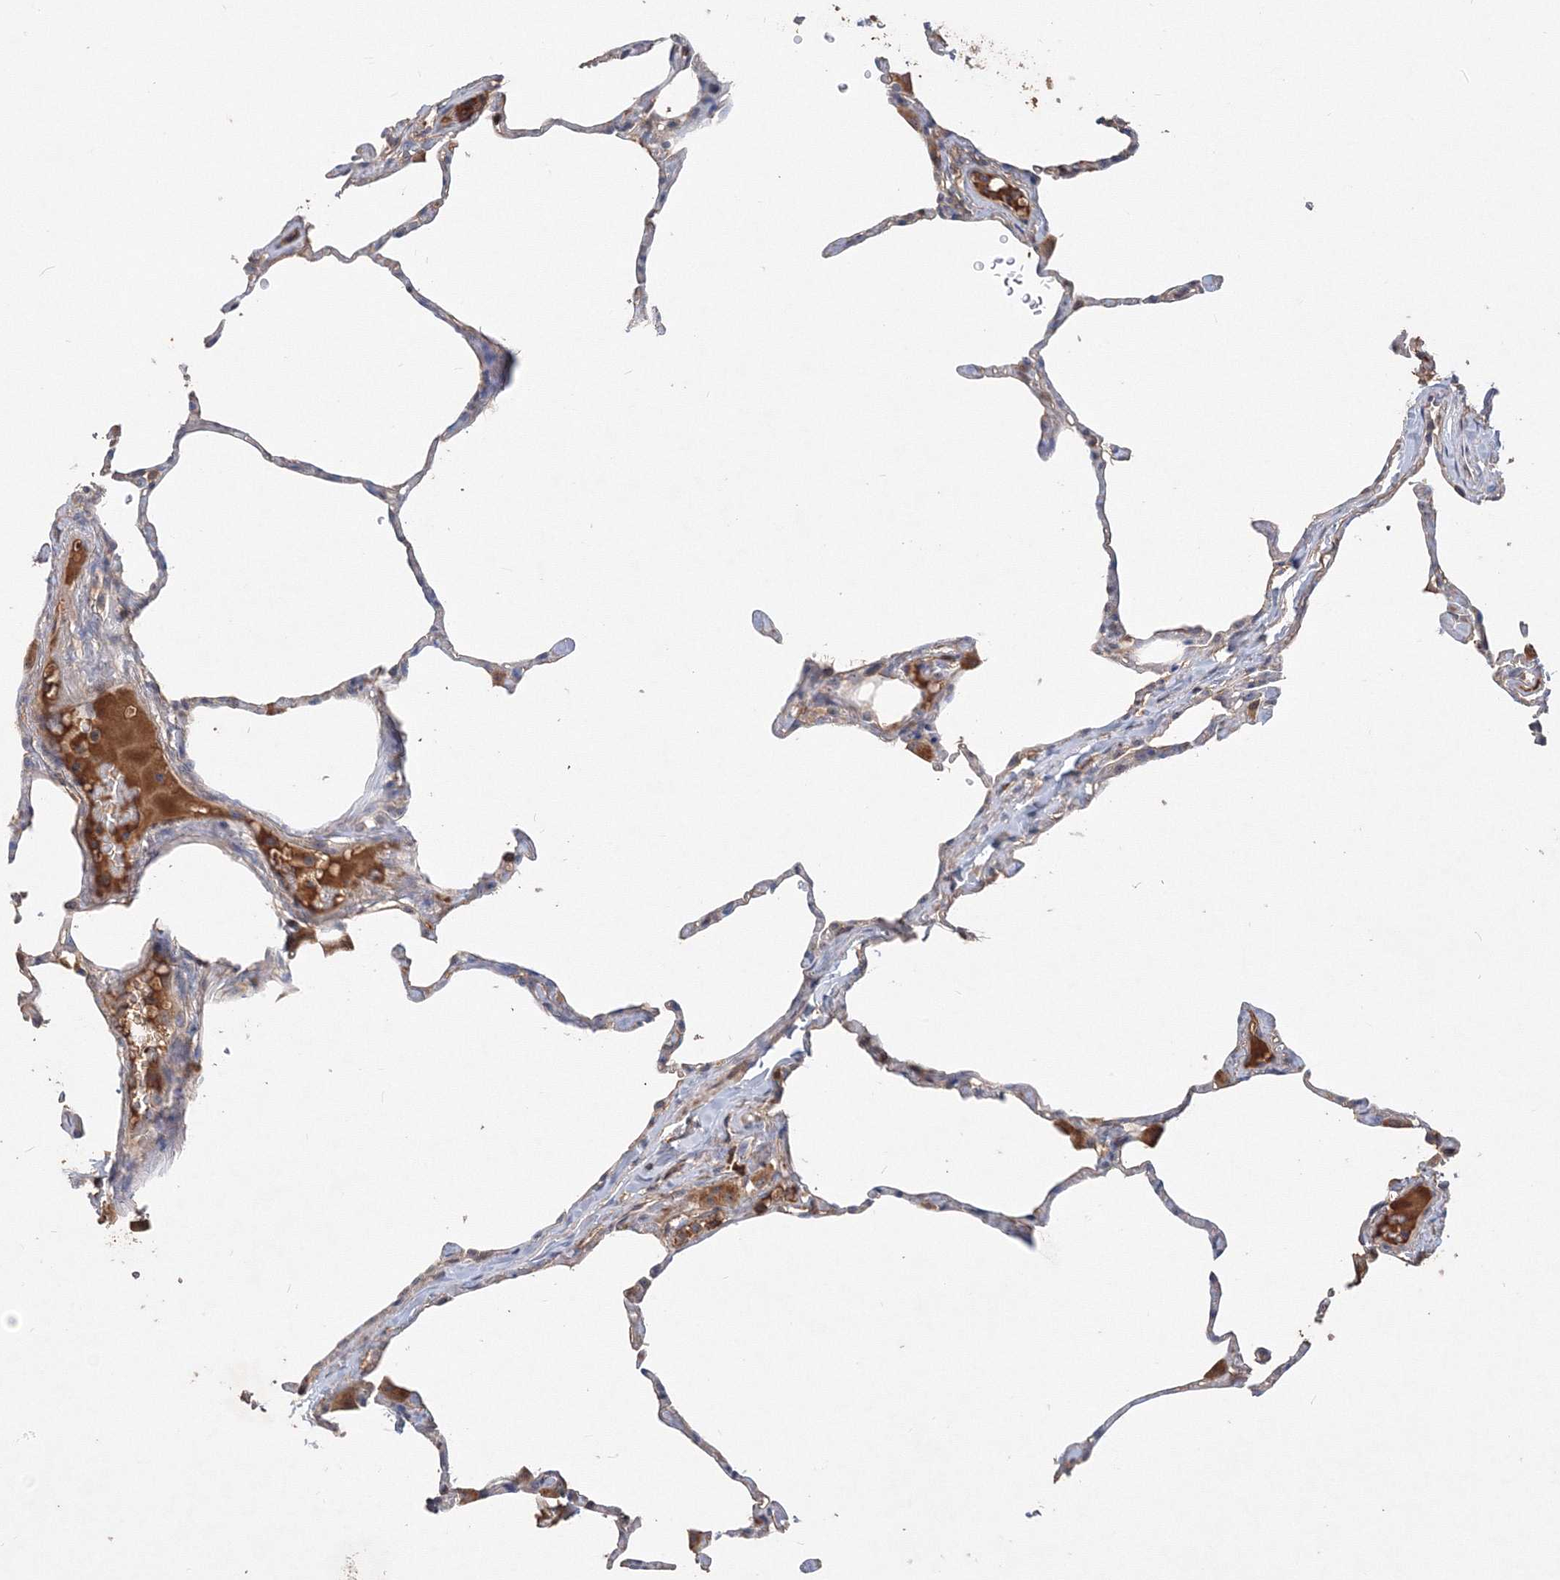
{"staining": {"intensity": "weak", "quantity": "25%-75%", "location": "cytoplasmic/membranous"}, "tissue": "lung", "cell_type": "Alveolar cells", "image_type": "normal", "snomed": [{"axis": "morphology", "description": "Normal tissue, NOS"}, {"axis": "topography", "description": "Lung"}], "caption": "Brown immunohistochemical staining in benign lung reveals weak cytoplasmic/membranous positivity in approximately 25%-75% of alveolar cells. (IHC, brightfield microscopy, high magnification).", "gene": "GRINA", "patient": {"sex": "male", "age": 65}}